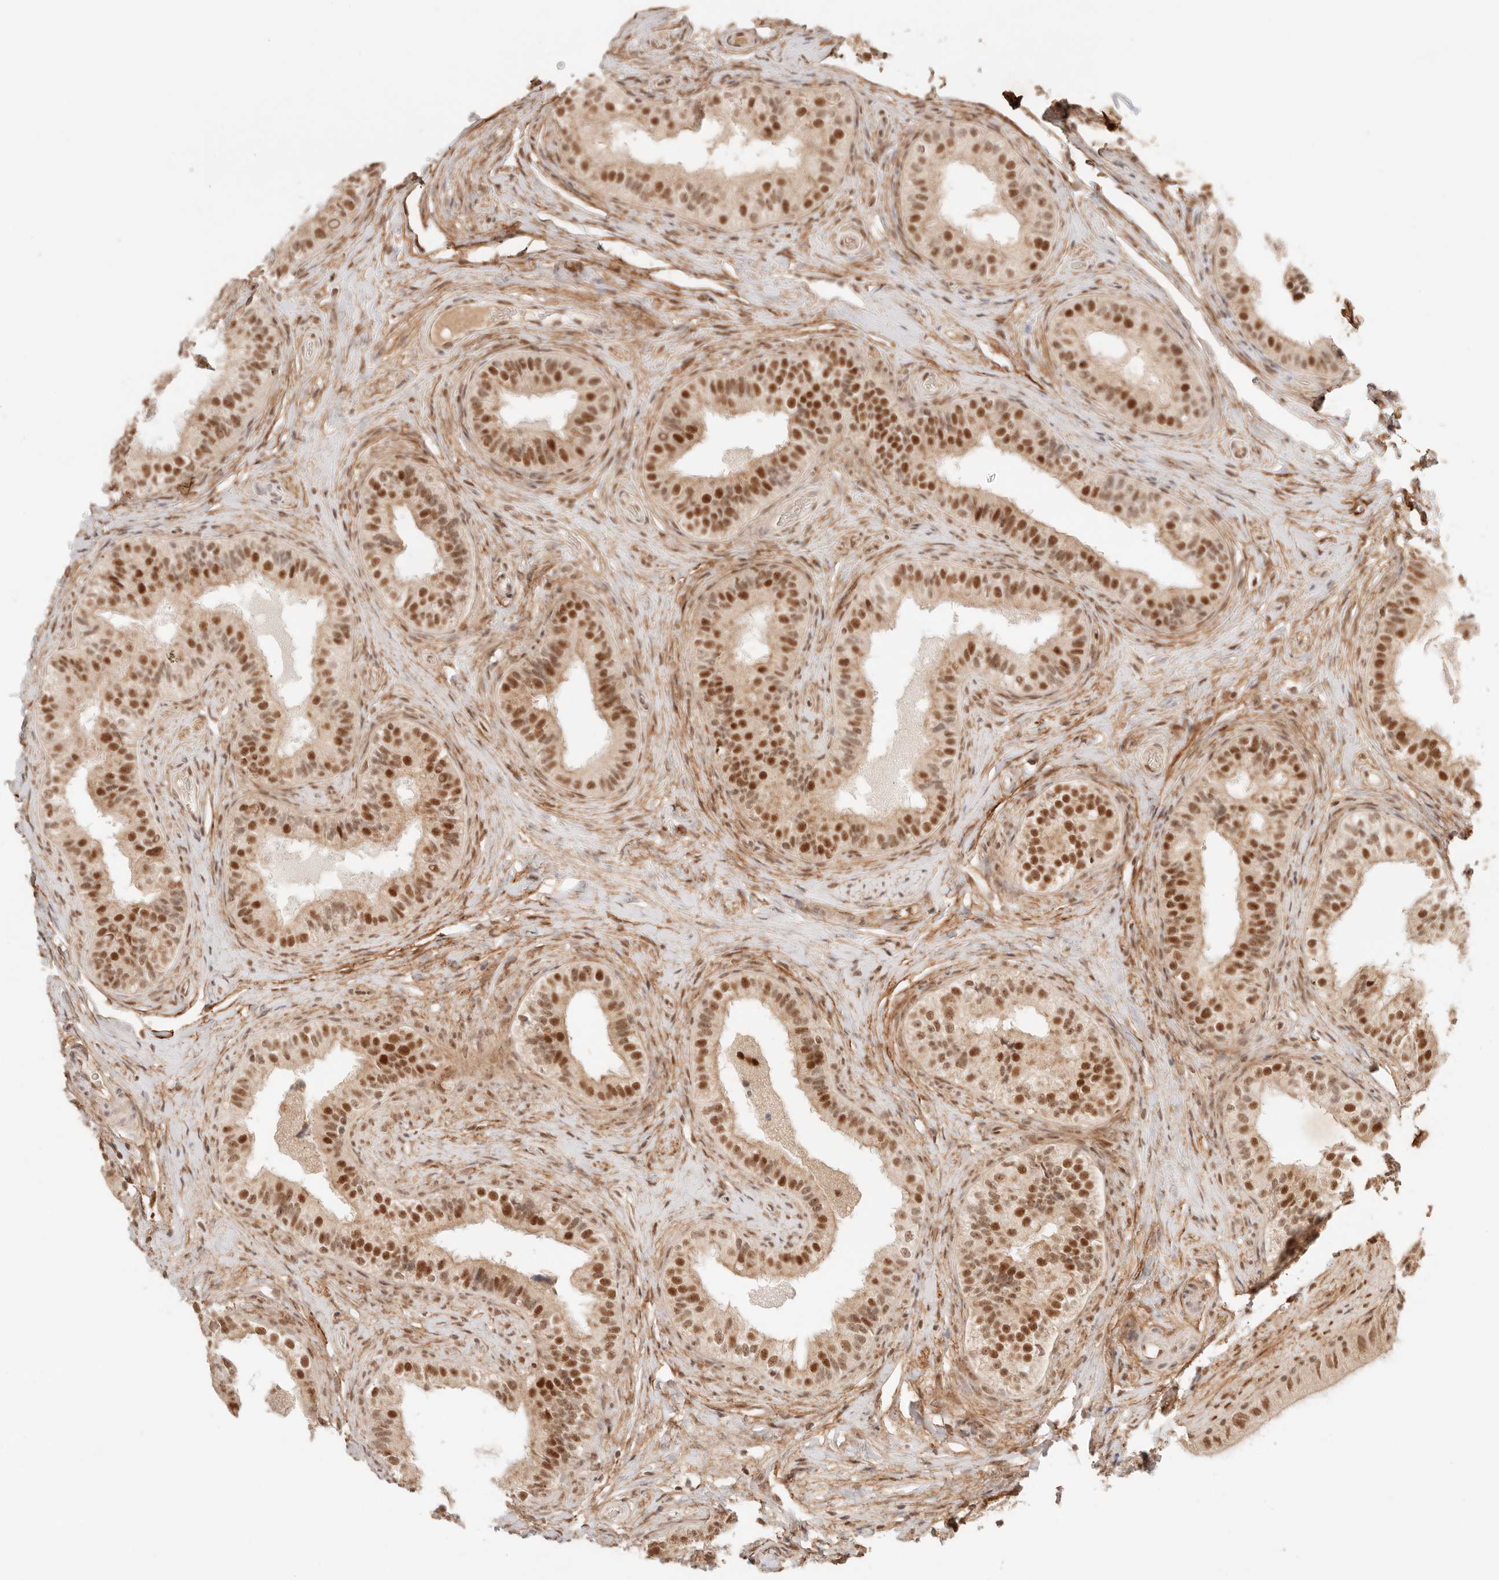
{"staining": {"intensity": "moderate", "quantity": ">75%", "location": "nuclear"}, "tissue": "epididymis", "cell_type": "Glandular cells", "image_type": "normal", "snomed": [{"axis": "morphology", "description": "Normal tissue, NOS"}, {"axis": "topography", "description": "Epididymis"}], "caption": "DAB (3,3'-diaminobenzidine) immunohistochemical staining of benign epididymis exhibits moderate nuclear protein expression in approximately >75% of glandular cells. (Stains: DAB (3,3'-diaminobenzidine) in brown, nuclei in blue, Microscopy: brightfield microscopy at high magnification).", "gene": "GTF2E2", "patient": {"sex": "male", "age": 49}}